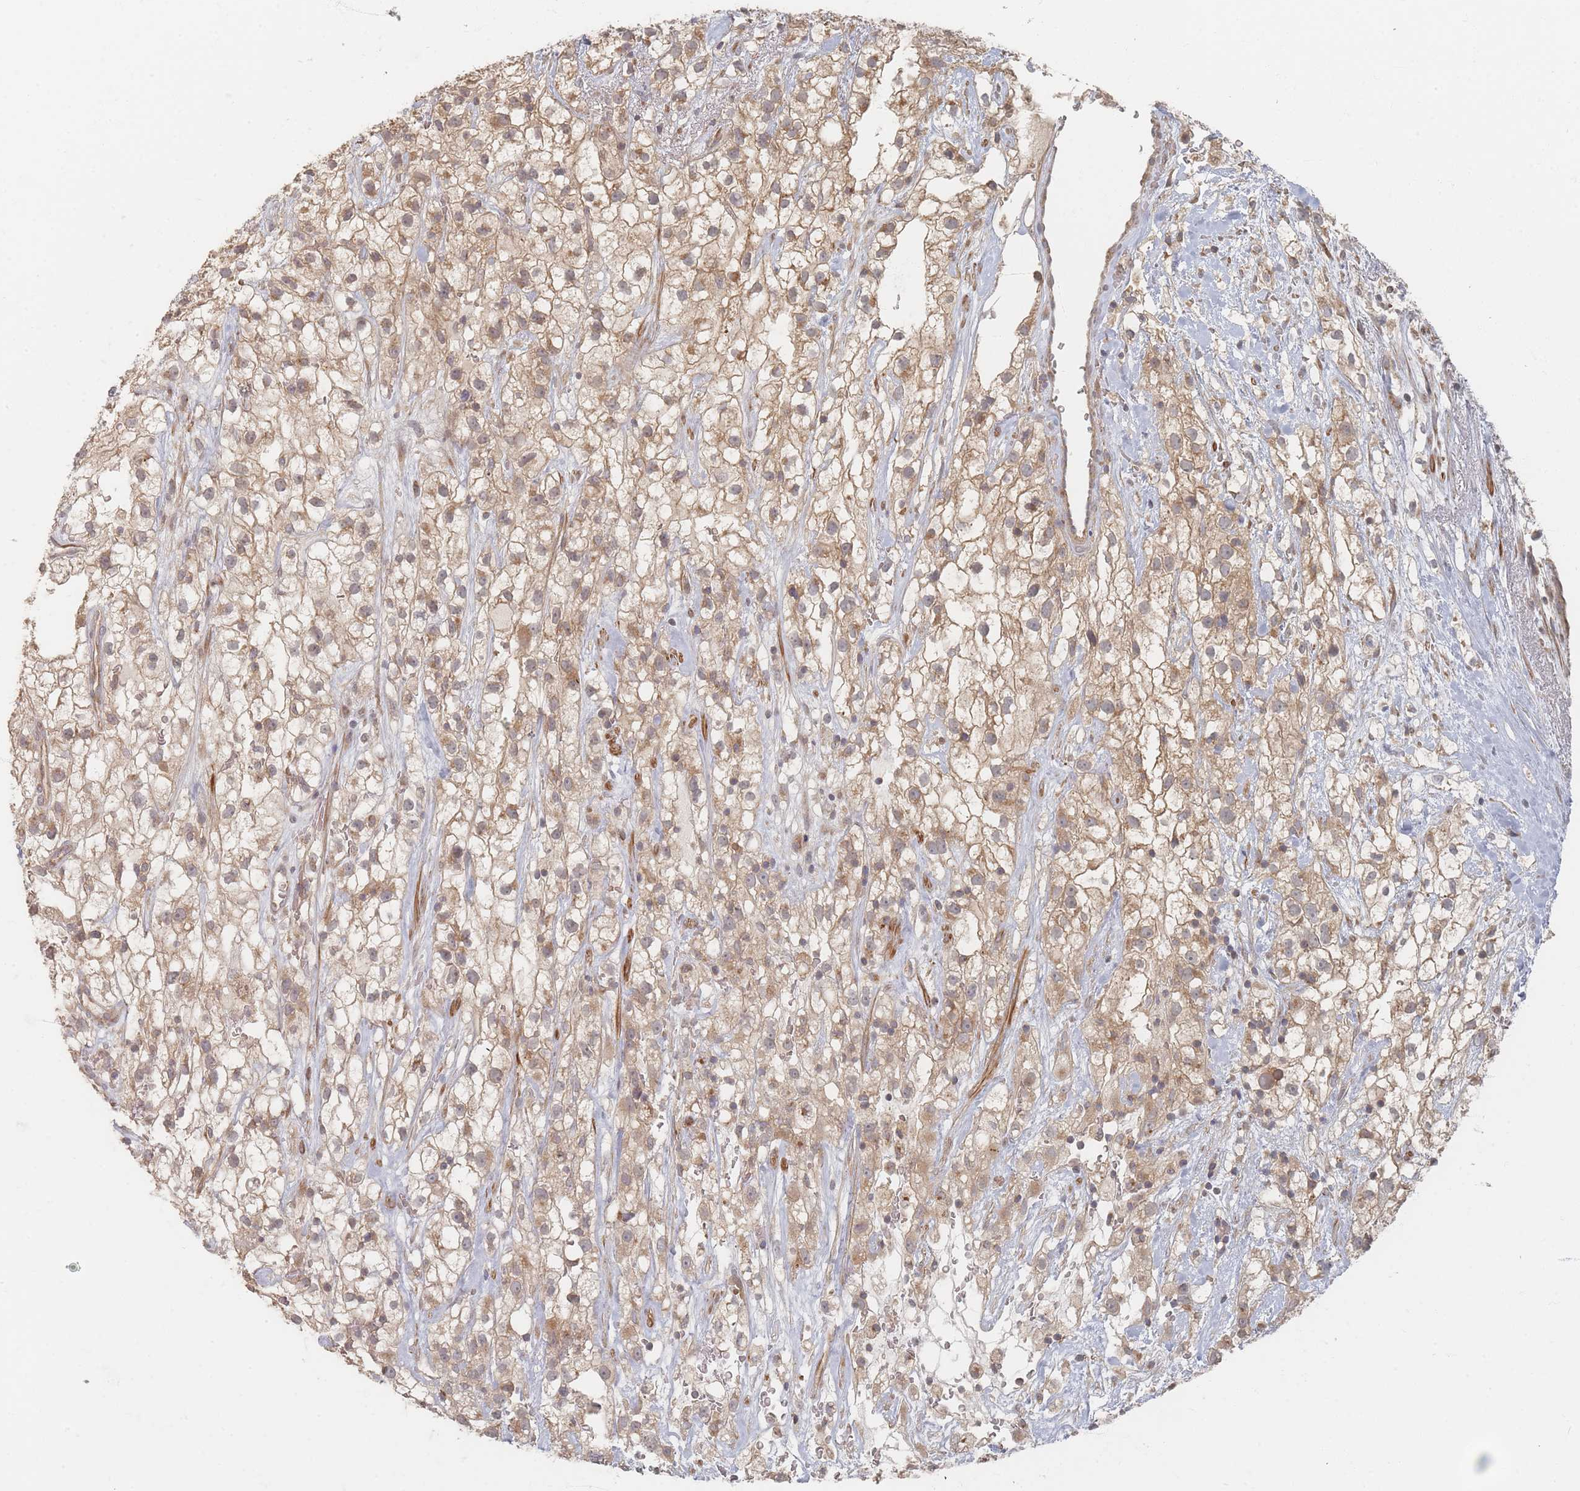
{"staining": {"intensity": "moderate", "quantity": ">75%", "location": "cytoplasmic/membranous"}, "tissue": "renal cancer", "cell_type": "Tumor cells", "image_type": "cancer", "snomed": [{"axis": "morphology", "description": "Adenocarcinoma, NOS"}, {"axis": "topography", "description": "Kidney"}], "caption": "Renal cancer was stained to show a protein in brown. There is medium levels of moderate cytoplasmic/membranous staining in approximately >75% of tumor cells.", "gene": "GLE1", "patient": {"sex": "male", "age": 59}}